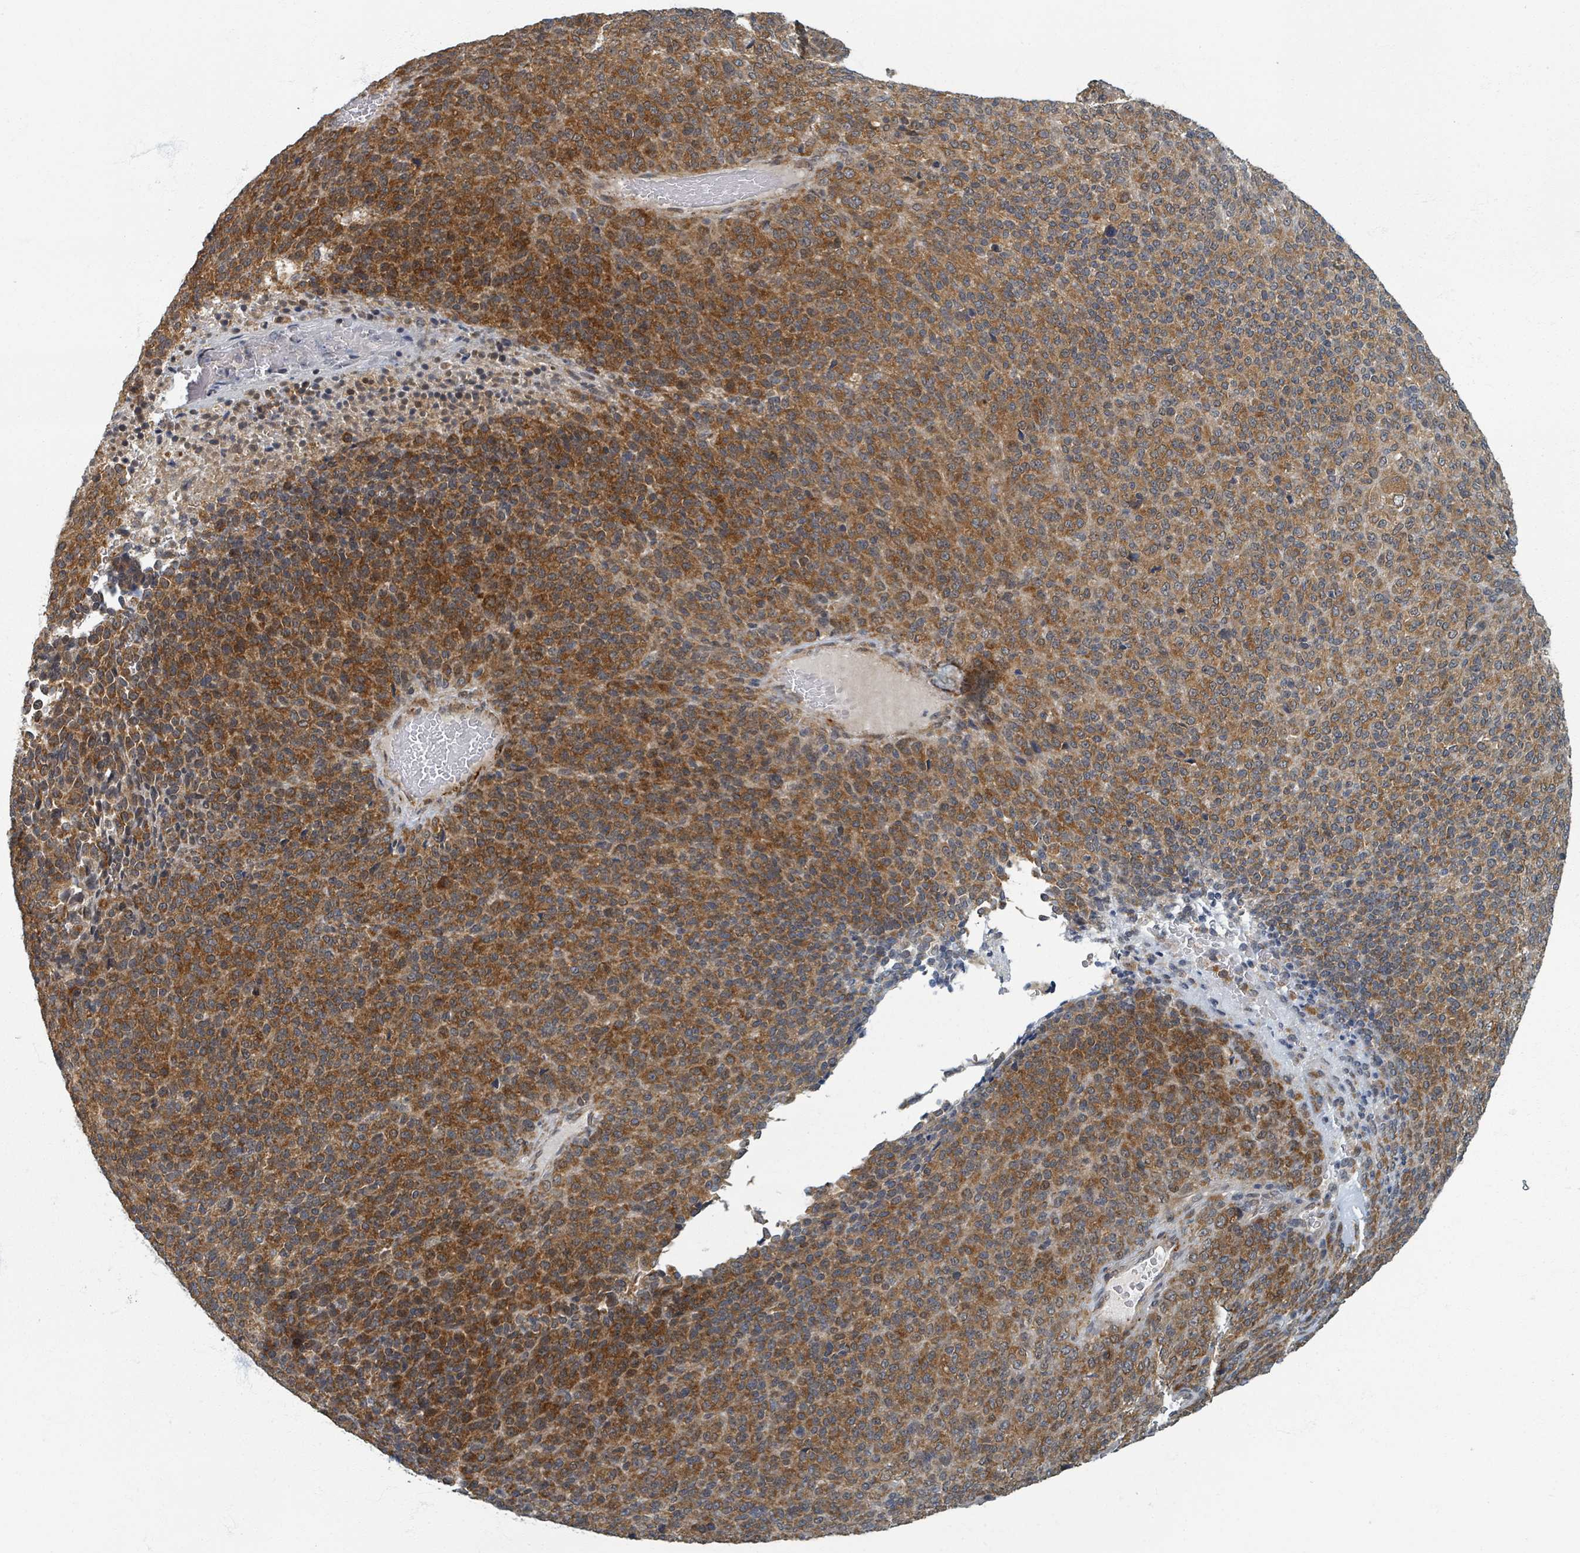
{"staining": {"intensity": "strong", "quantity": ">75%", "location": "cytoplasmic/membranous"}, "tissue": "melanoma", "cell_type": "Tumor cells", "image_type": "cancer", "snomed": [{"axis": "morphology", "description": "Malignant melanoma, Metastatic site"}, {"axis": "topography", "description": "Brain"}], "caption": "The immunohistochemical stain shows strong cytoplasmic/membranous positivity in tumor cells of melanoma tissue.", "gene": "INTS15", "patient": {"sex": "female", "age": 56}}